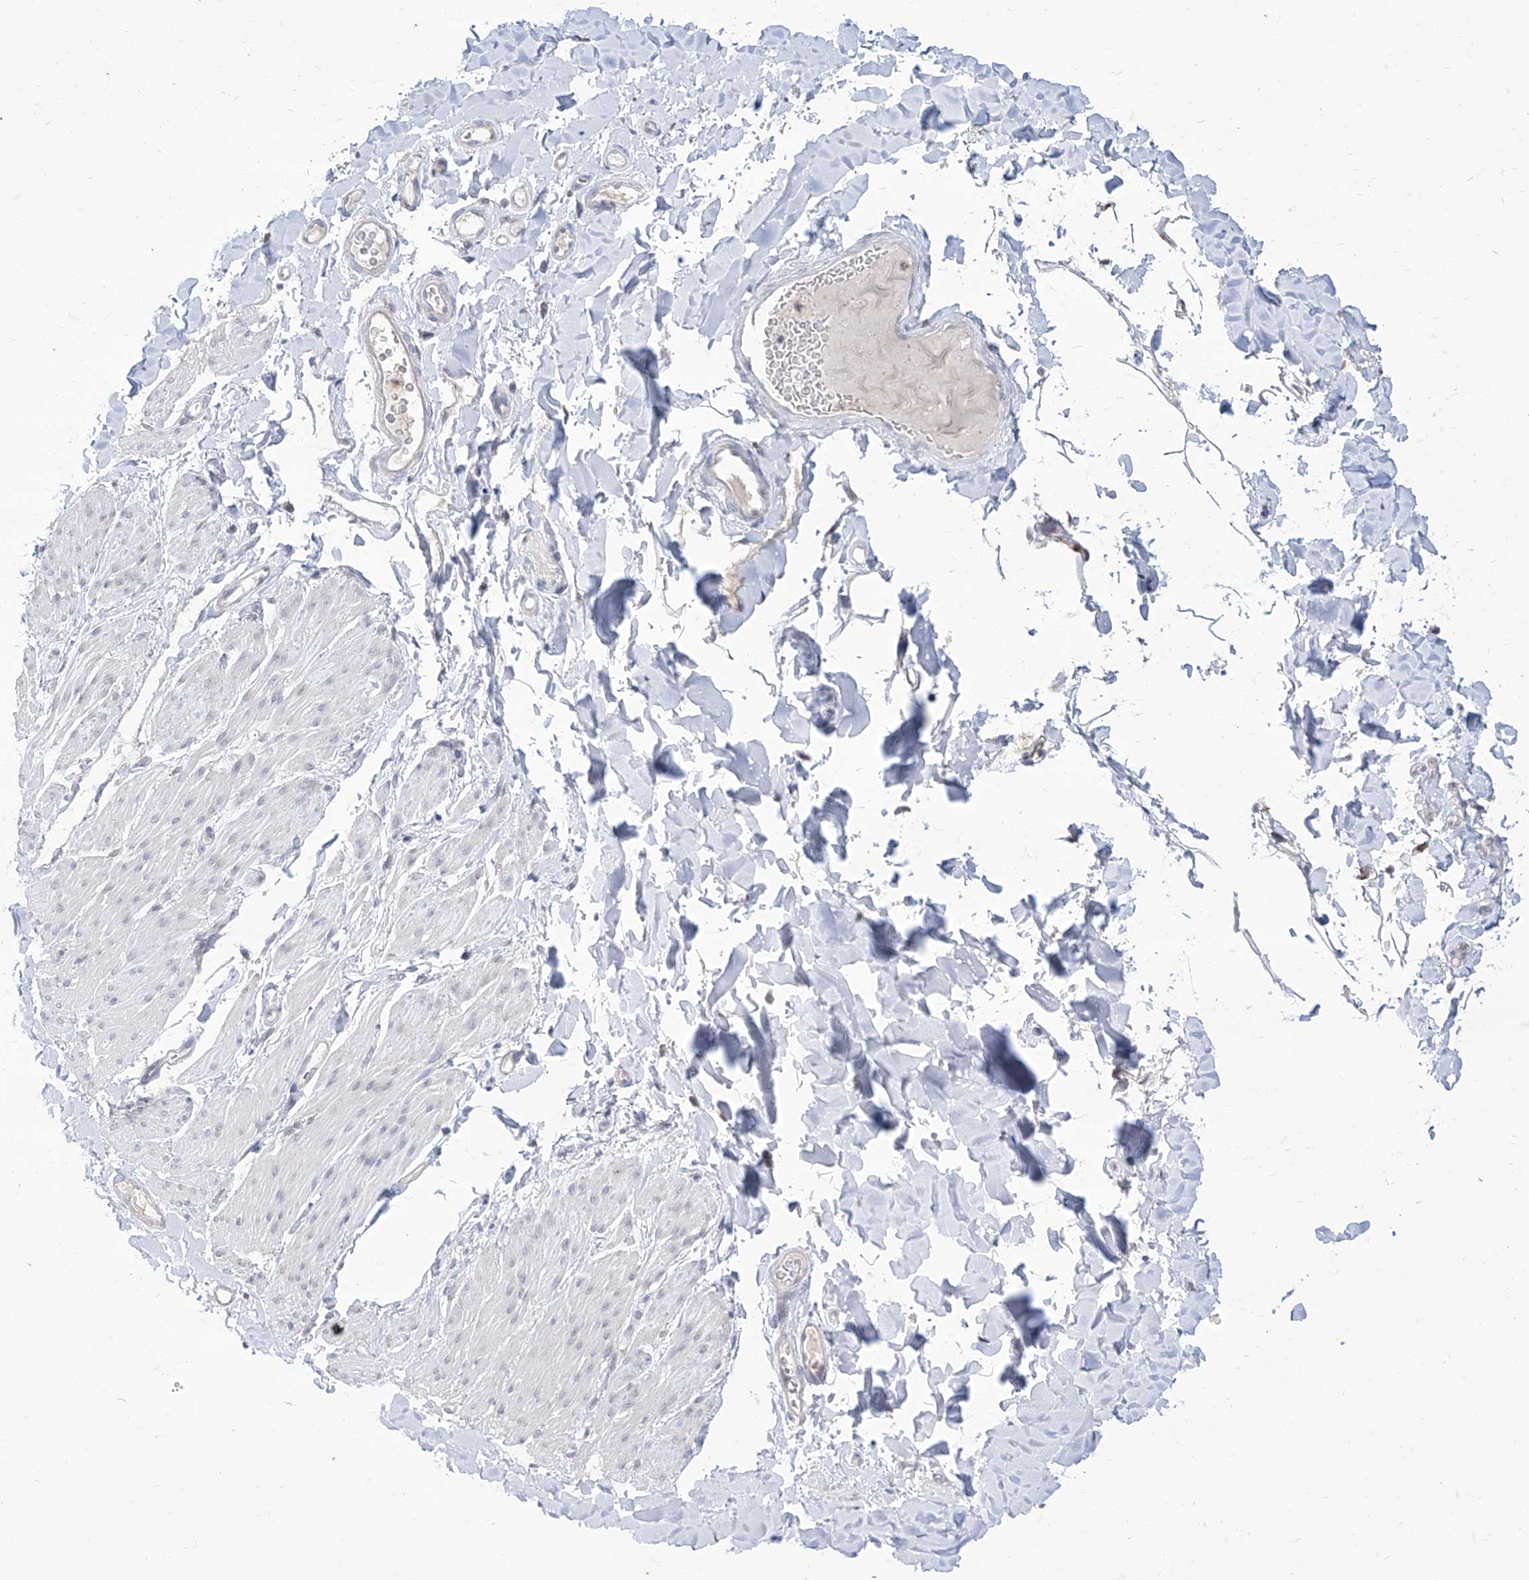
{"staining": {"intensity": "negative", "quantity": "none", "location": "none"}, "tissue": "smooth muscle", "cell_type": "Smooth muscle cells", "image_type": "normal", "snomed": [{"axis": "morphology", "description": "Normal tissue, NOS"}, {"axis": "topography", "description": "Colon"}, {"axis": "topography", "description": "Peripheral nerve tissue"}], "caption": "This is an immunohistochemistry photomicrograph of normal human smooth muscle. There is no positivity in smooth muscle cells.", "gene": "BROX", "patient": {"sex": "female", "age": 61}}